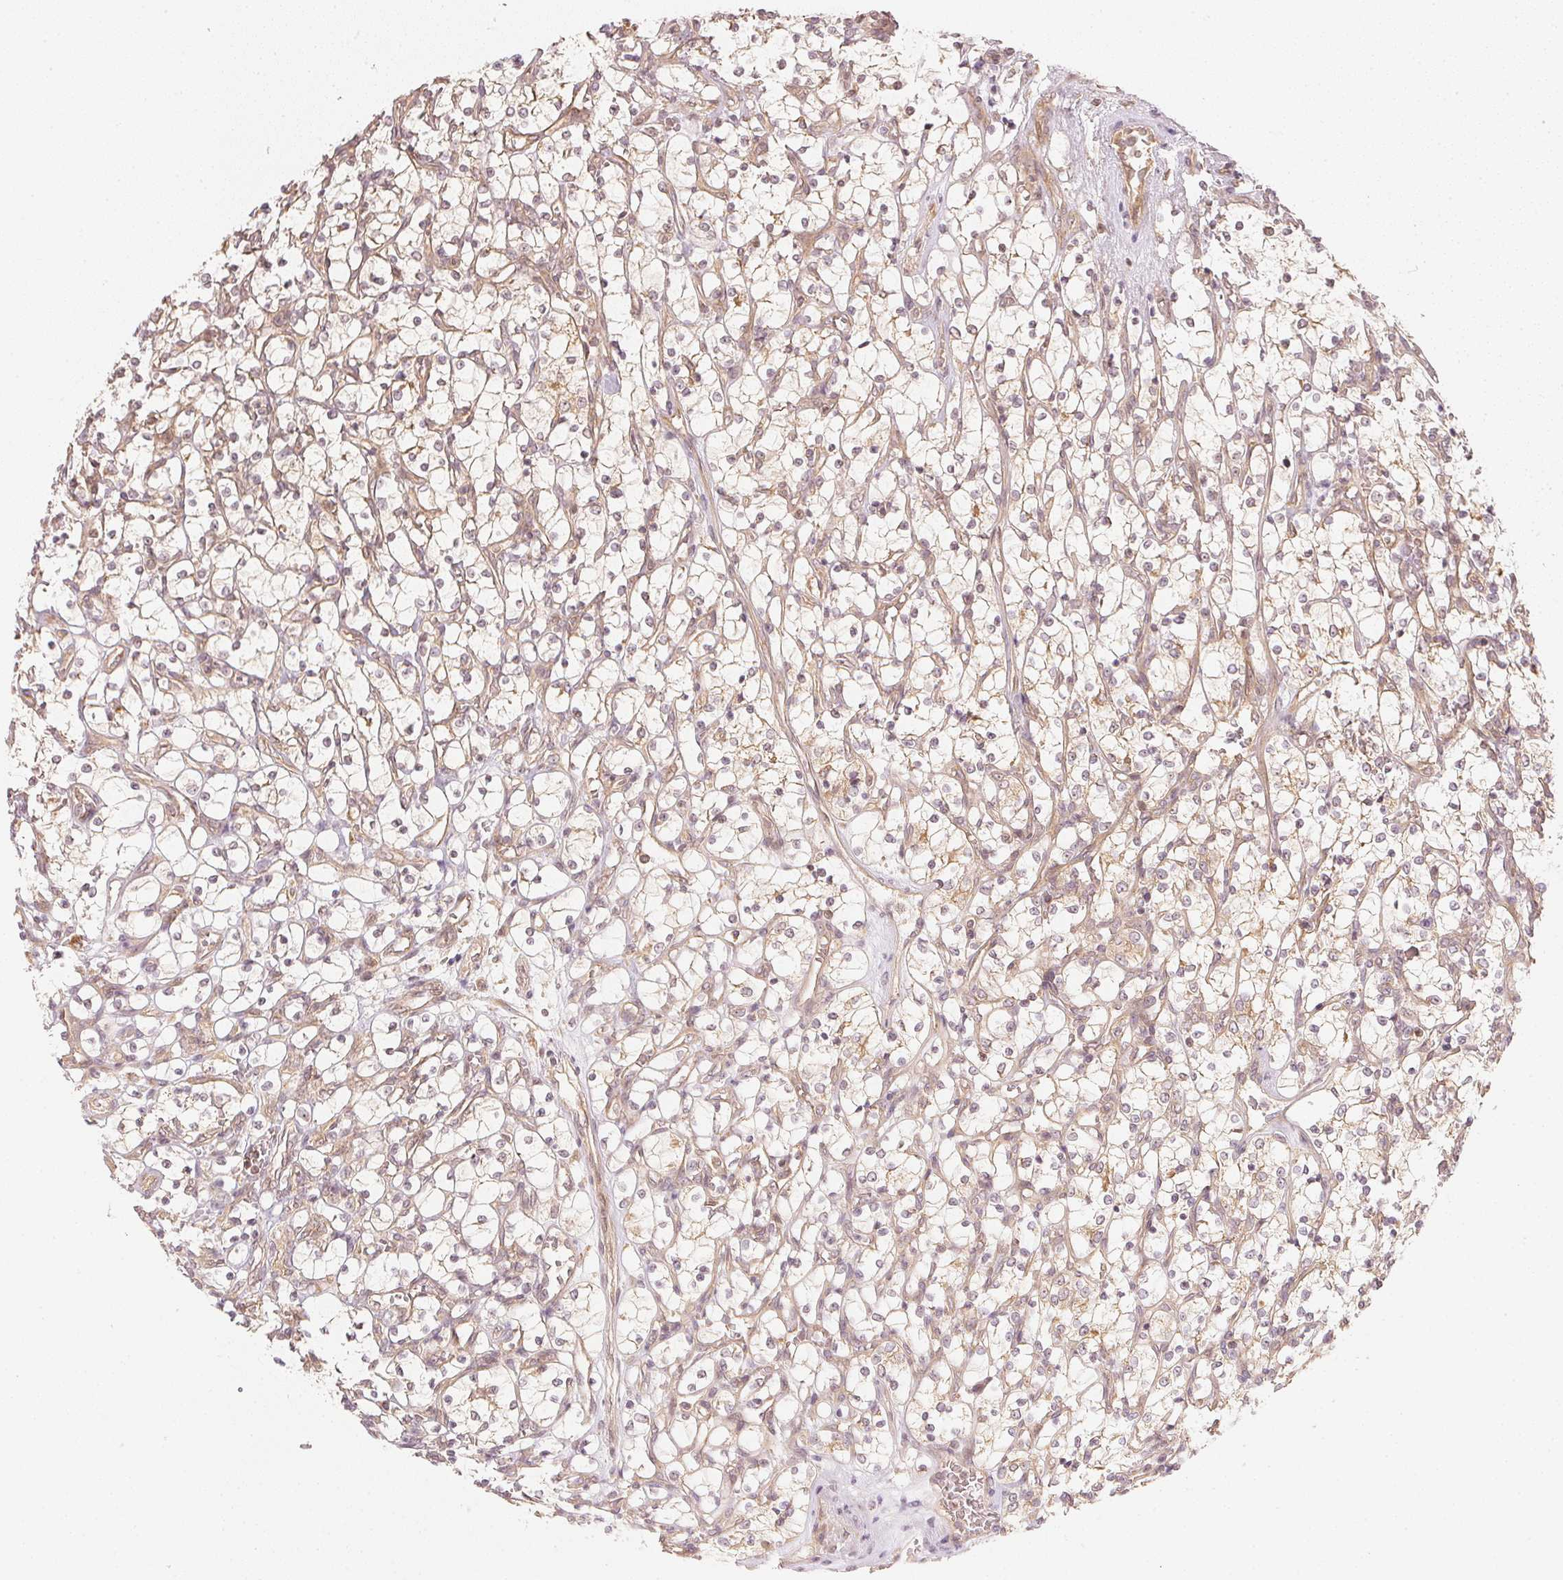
{"staining": {"intensity": "moderate", "quantity": "<25%", "location": "nuclear"}, "tissue": "renal cancer", "cell_type": "Tumor cells", "image_type": "cancer", "snomed": [{"axis": "morphology", "description": "Adenocarcinoma, NOS"}, {"axis": "topography", "description": "Kidney"}], "caption": "An immunohistochemistry micrograph of tumor tissue is shown. Protein staining in brown shows moderate nuclear positivity in renal cancer within tumor cells.", "gene": "WDR54", "patient": {"sex": "female", "age": 69}}